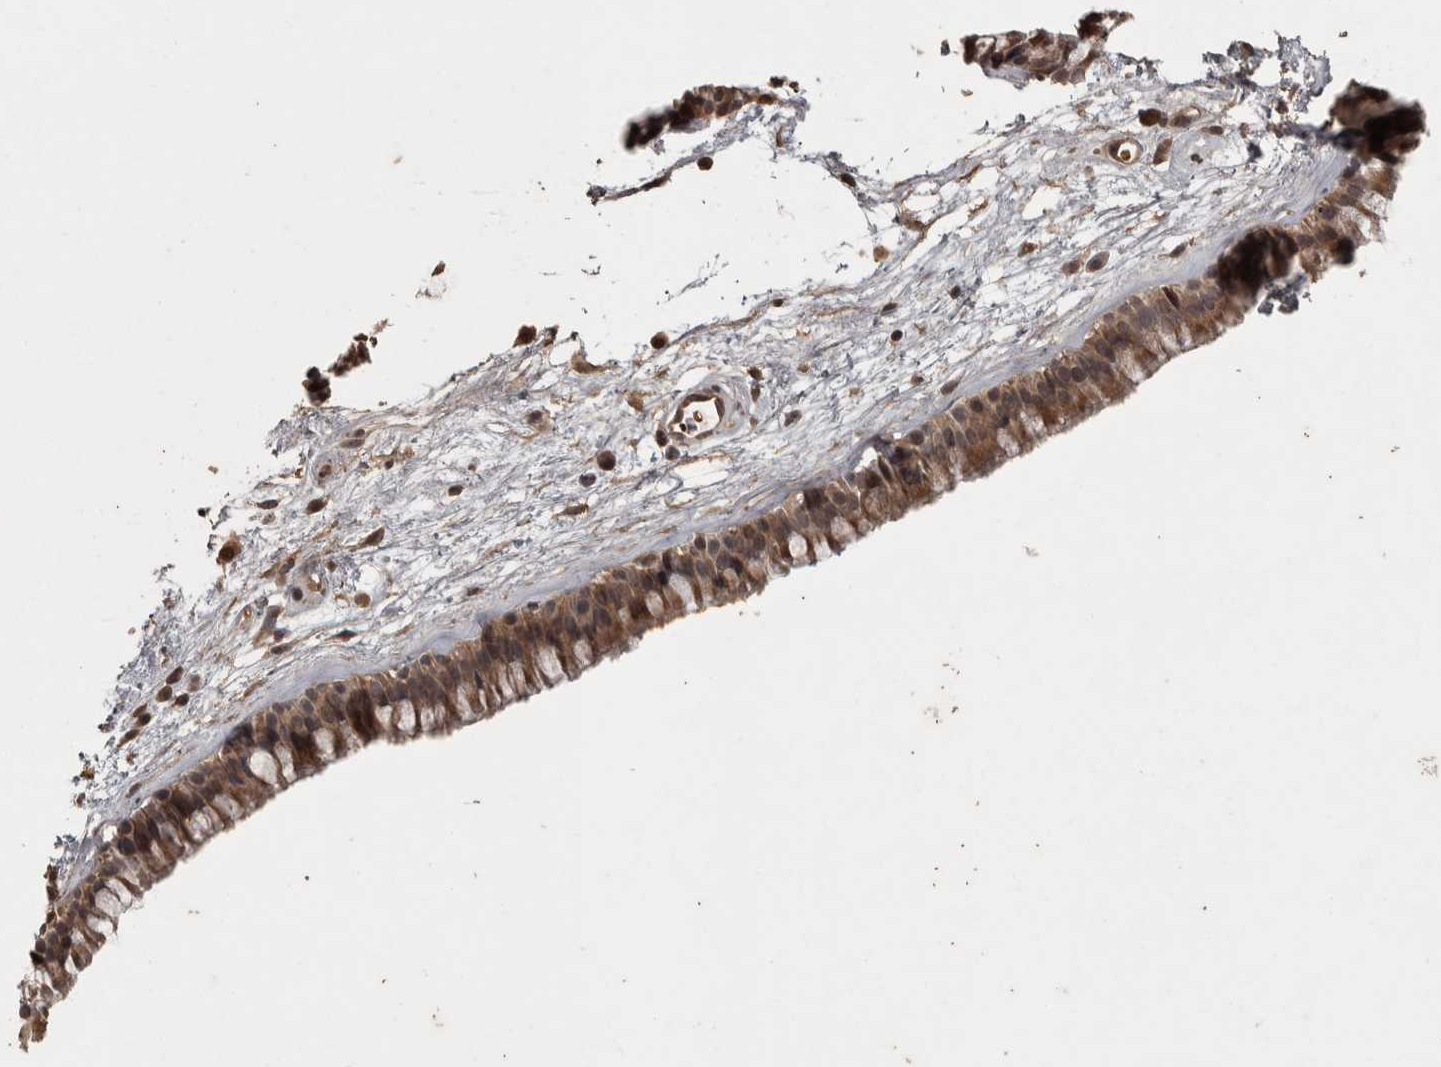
{"staining": {"intensity": "moderate", "quantity": "25%-75%", "location": "cytoplasmic/membranous"}, "tissue": "nasopharynx", "cell_type": "Respiratory epithelial cells", "image_type": "normal", "snomed": [{"axis": "morphology", "description": "Normal tissue, NOS"}, {"axis": "morphology", "description": "Inflammation, NOS"}, {"axis": "topography", "description": "Nasopharynx"}], "caption": "Immunohistochemical staining of benign nasopharynx displays medium levels of moderate cytoplasmic/membranous staining in approximately 25%-75% of respiratory epithelial cells.", "gene": "ACO1", "patient": {"sex": "male", "age": 48}}